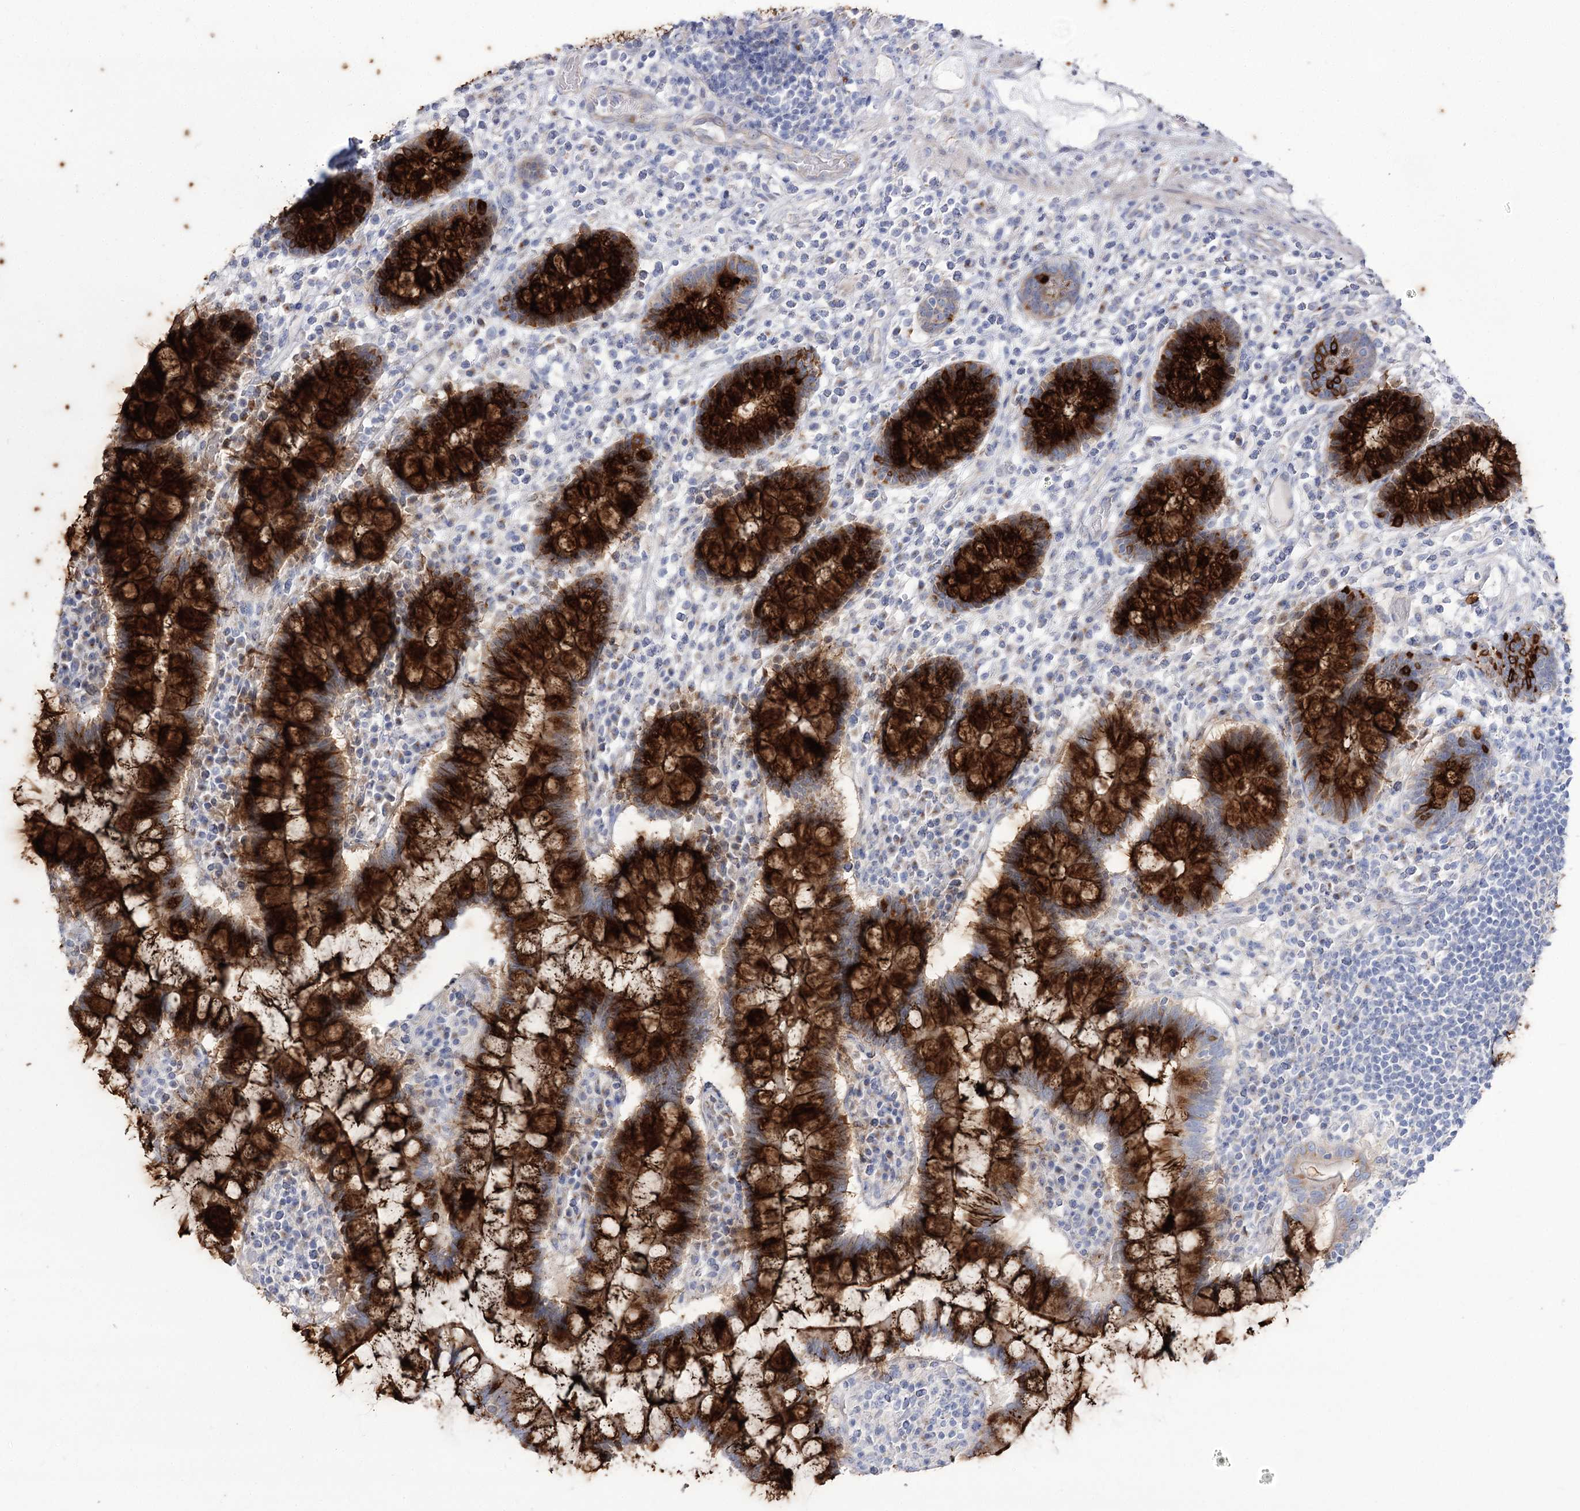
{"staining": {"intensity": "negative", "quantity": "none", "location": "none"}, "tissue": "colon", "cell_type": "Endothelial cells", "image_type": "normal", "snomed": [{"axis": "morphology", "description": "Normal tissue, NOS"}, {"axis": "topography", "description": "Colon"}], "caption": "The photomicrograph demonstrates no staining of endothelial cells in unremarkable colon. The staining is performed using DAB (3,3'-diaminobenzidine) brown chromogen with nuclei counter-stained in using hematoxylin.", "gene": "SUOX", "patient": {"sex": "female", "age": 79}}